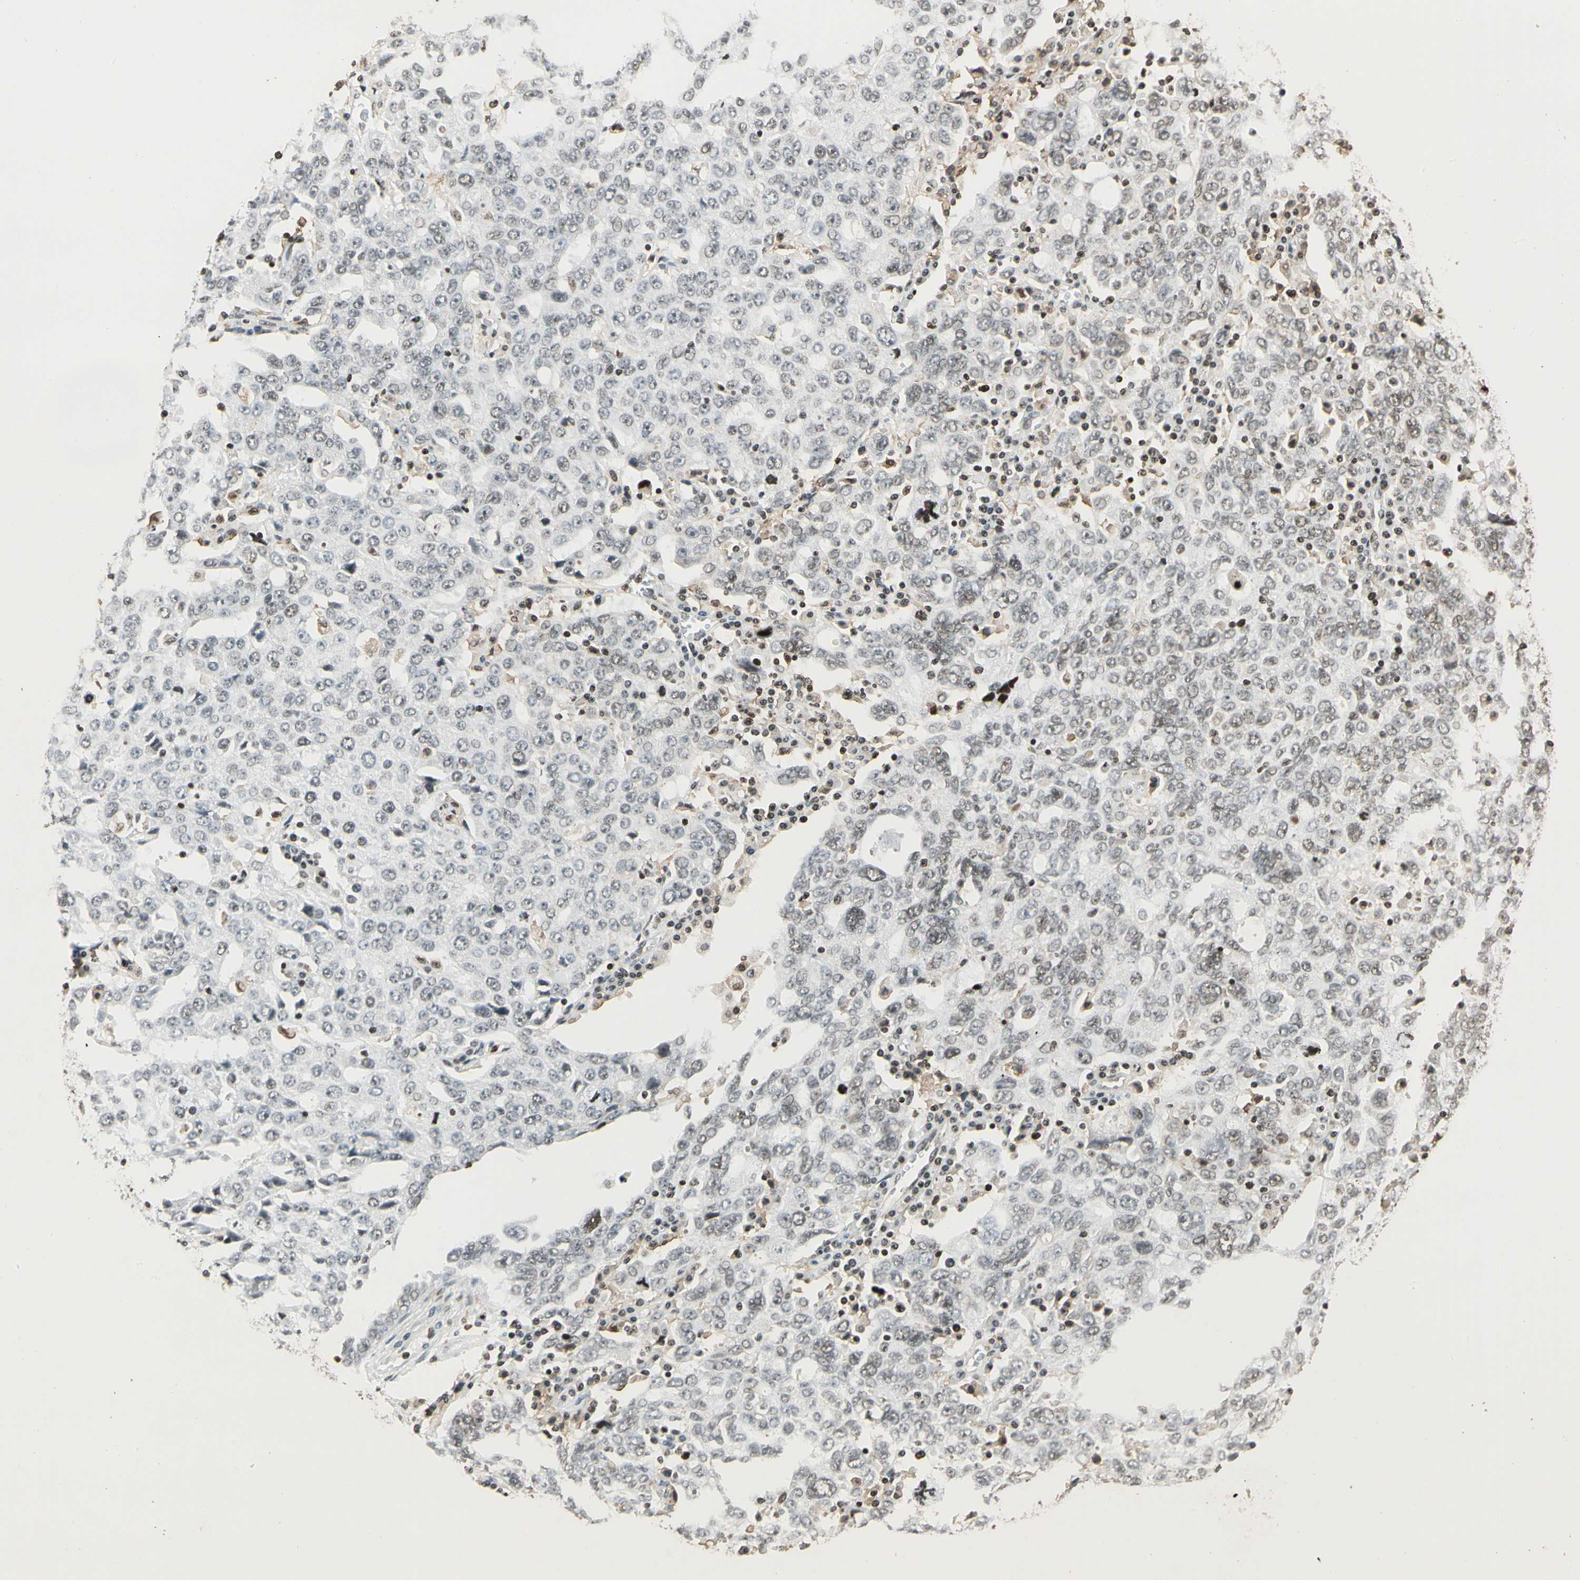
{"staining": {"intensity": "weak", "quantity": "<25%", "location": "nuclear"}, "tissue": "ovarian cancer", "cell_type": "Tumor cells", "image_type": "cancer", "snomed": [{"axis": "morphology", "description": "Carcinoma, endometroid"}, {"axis": "topography", "description": "Ovary"}], "caption": "Ovarian cancer (endometroid carcinoma) stained for a protein using immunohistochemistry reveals no positivity tumor cells.", "gene": "FER", "patient": {"sex": "female", "age": 62}}